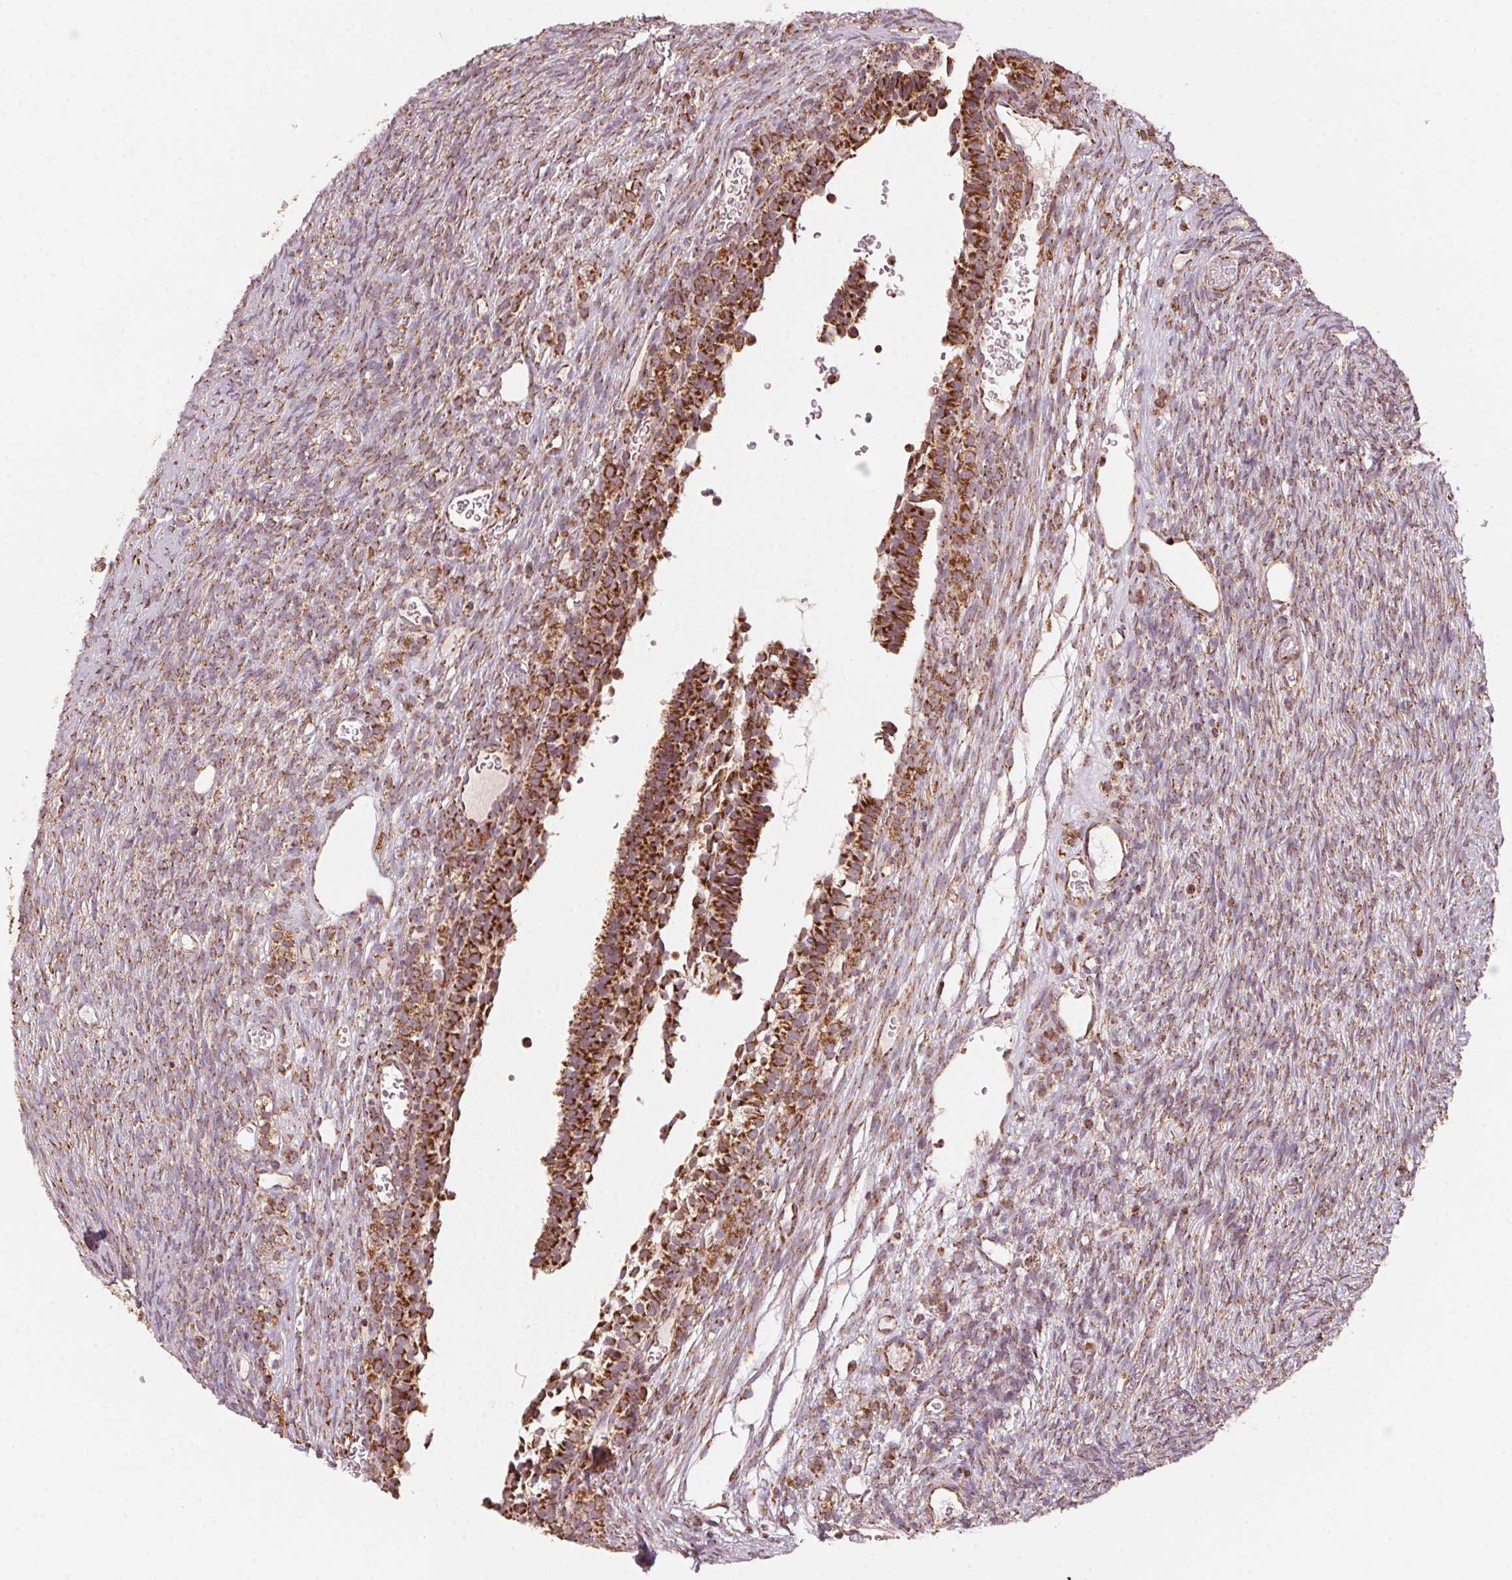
{"staining": {"intensity": "strong", "quantity": ">75%", "location": "cytoplasmic/membranous"}, "tissue": "ovary", "cell_type": "Follicle cells", "image_type": "normal", "snomed": [{"axis": "morphology", "description": "Normal tissue, NOS"}, {"axis": "topography", "description": "Ovary"}], "caption": "Immunohistochemical staining of normal ovary shows strong cytoplasmic/membranous protein positivity in approximately >75% of follicle cells. Immunohistochemistry (ihc) stains the protein of interest in brown and the nuclei are stained blue.", "gene": "TOMM70", "patient": {"sex": "female", "age": 34}}